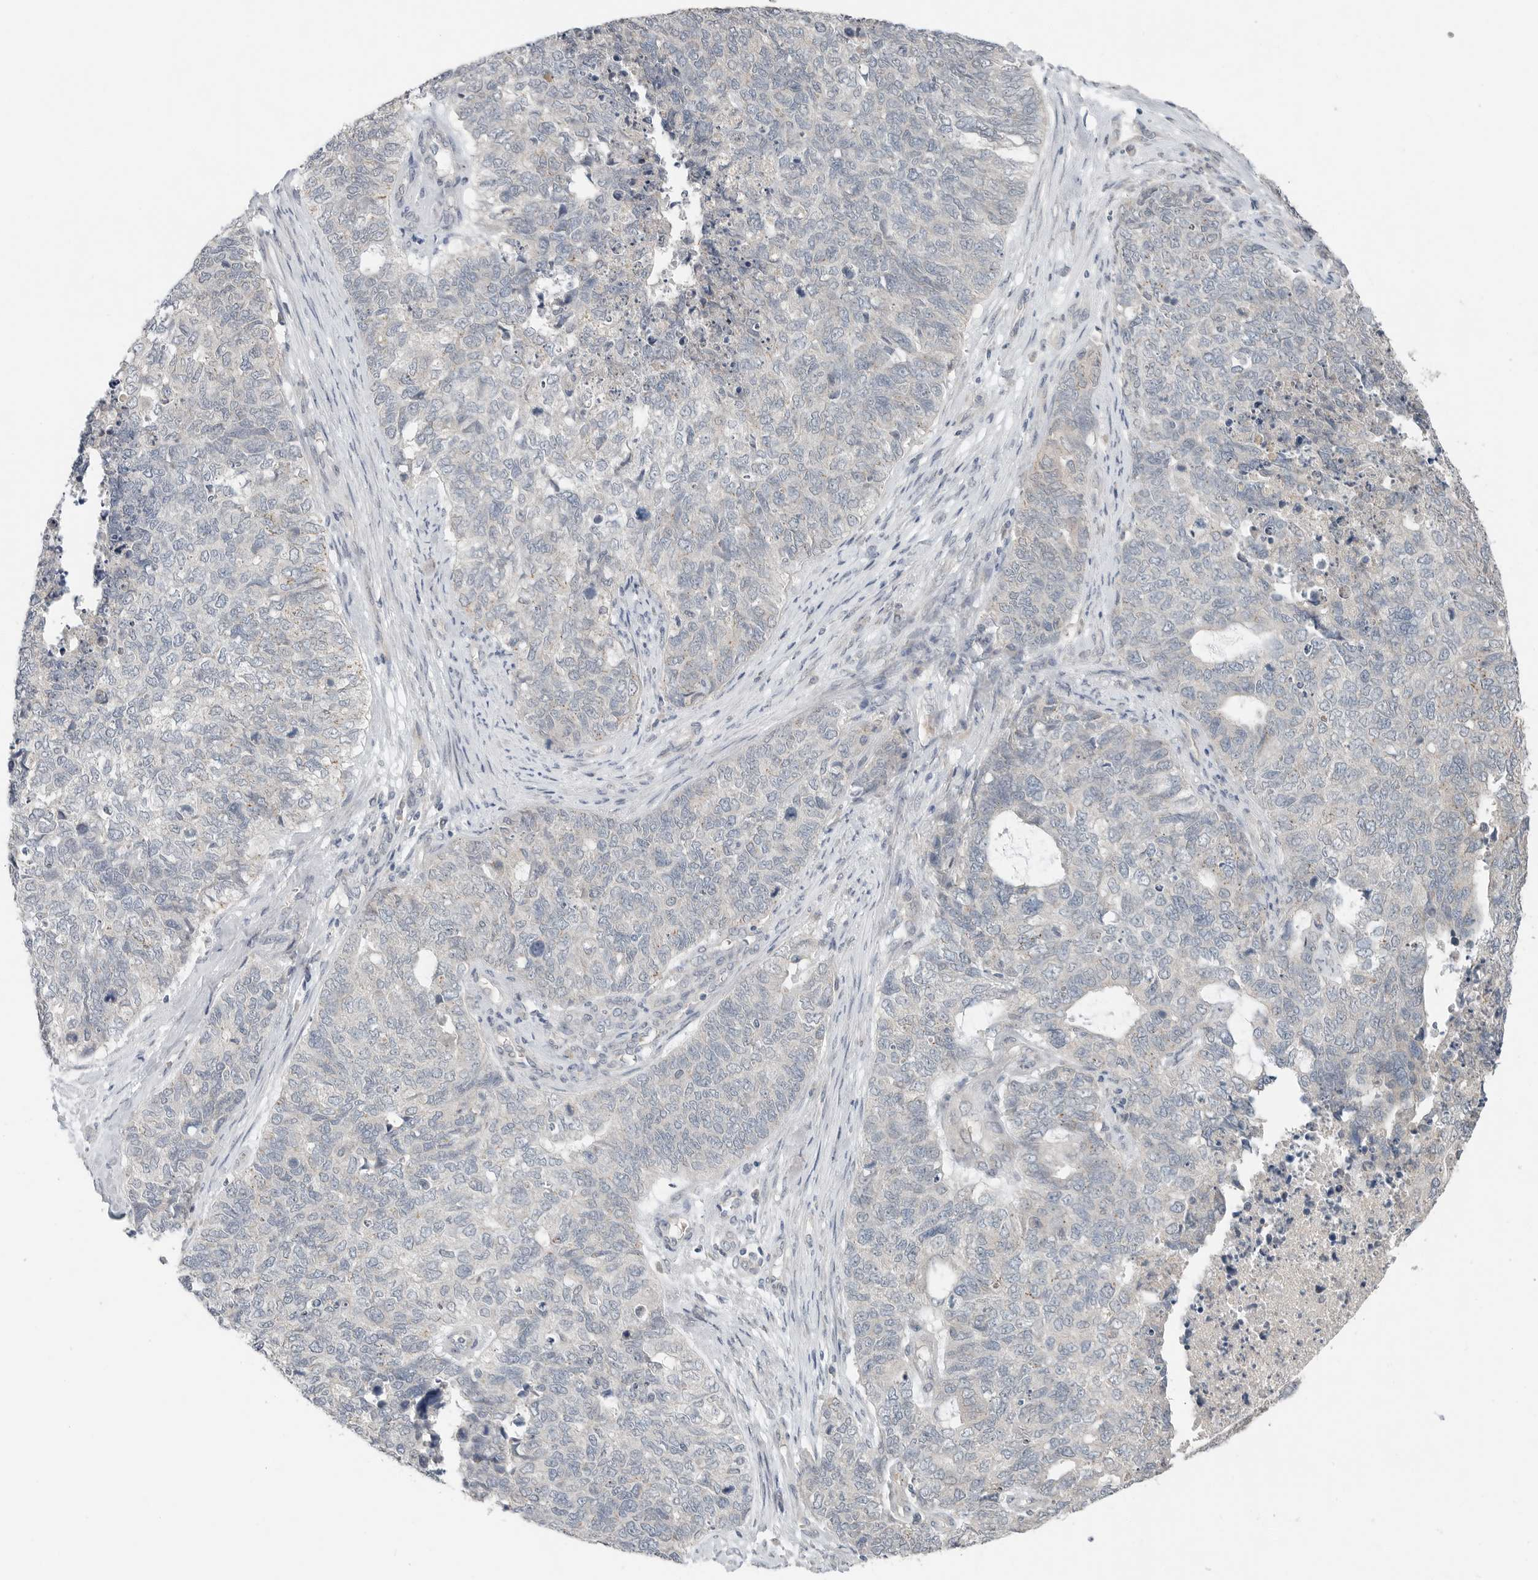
{"staining": {"intensity": "negative", "quantity": "none", "location": "none"}, "tissue": "cervical cancer", "cell_type": "Tumor cells", "image_type": "cancer", "snomed": [{"axis": "morphology", "description": "Squamous cell carcinoma, NOS"}, {"axis": "topography", "description": "Cervix"}], "caption": "The photomicrograph shows no staining of tumor cells in cervical squamous cell carcinoma.", "gene": "FCRLB", "patient": {"sex": "female", "age": 63}}